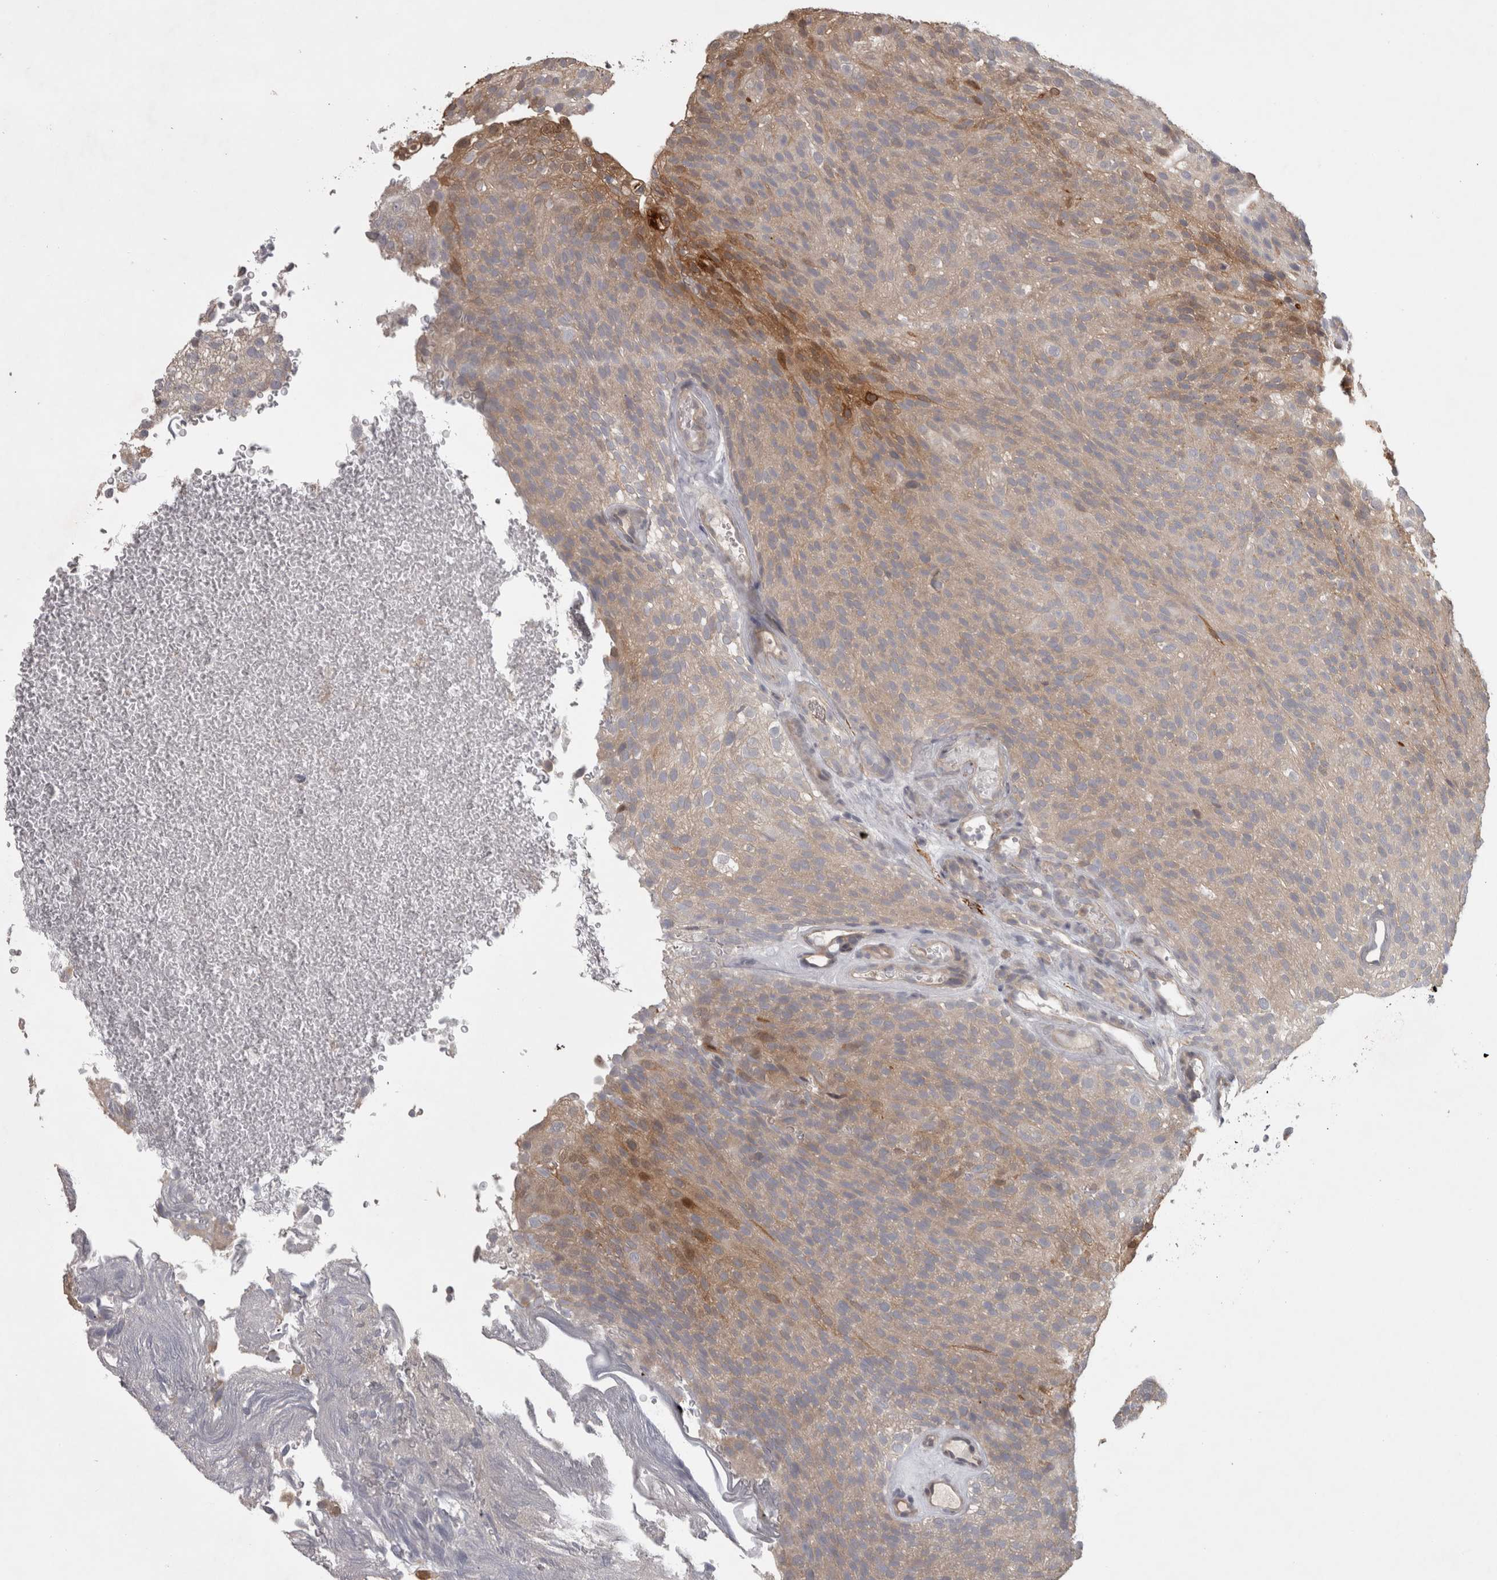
{"staining": {"intensity": "weak", "quantity": ">75%", "location": "cytoplasmic/membranous"}, "tissue": "urothelial cancer", "cell_type": "Tumor cells", "image_type": "cancer", "snomed": [{"axis": "morphology", "description": "Urothelial carcinoma, Low grade"}, {"axis": "topography", "description": "Urinary bladder"}], "caption": "Immunohistochemistry of urothelial cancer demonstrates low levels of weak cytoplasmic/membranous positivity in about >75% of tumor cells. (Stains: DAB in brown, nuclei in blue, Microscopy: brightfield microscopy at high magnification).", "gene": "SLCO5A1", "patient": {"sex": "male", "age": 78}}